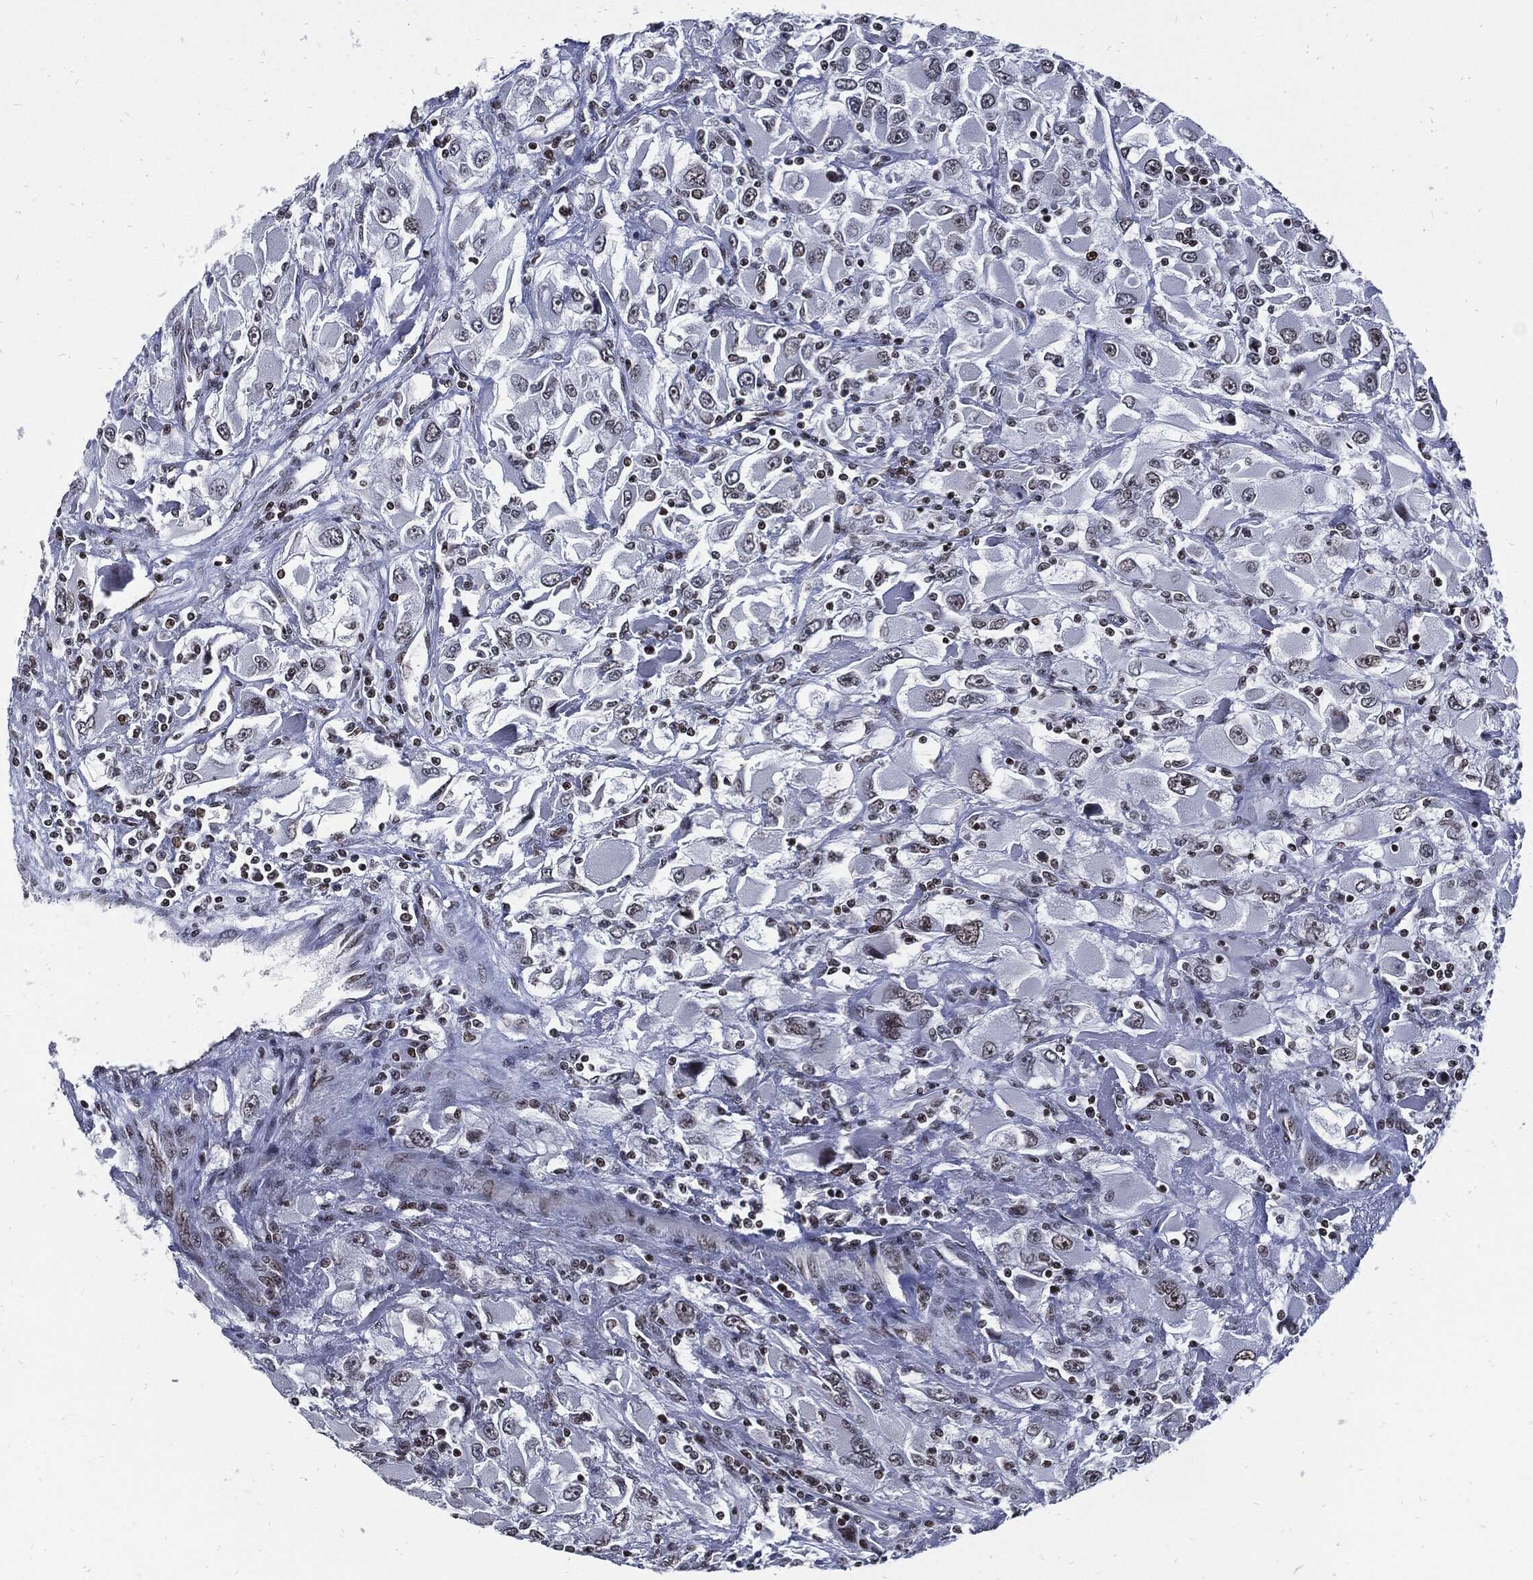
{"staining": {"intensity": "moderate", "quantity": "<25%", "location": "nuclear"}, "tissue": "renal cancer", "cell_type": "Tumor cells", "image_type": "cancer", "snomed": [{"axis": "morphology", "description": "Adenocarcinoma, NOS"}, {"axis": "topography", "description": "Kidney"}], "caption": "Adenocarcinoma (renal) stained for a protein (brown) shows moderate nuclear positive expression in approximately <25% of tumor cells.", "gene": "TERF2", "patient": {"sex": "female", "age": 52}}